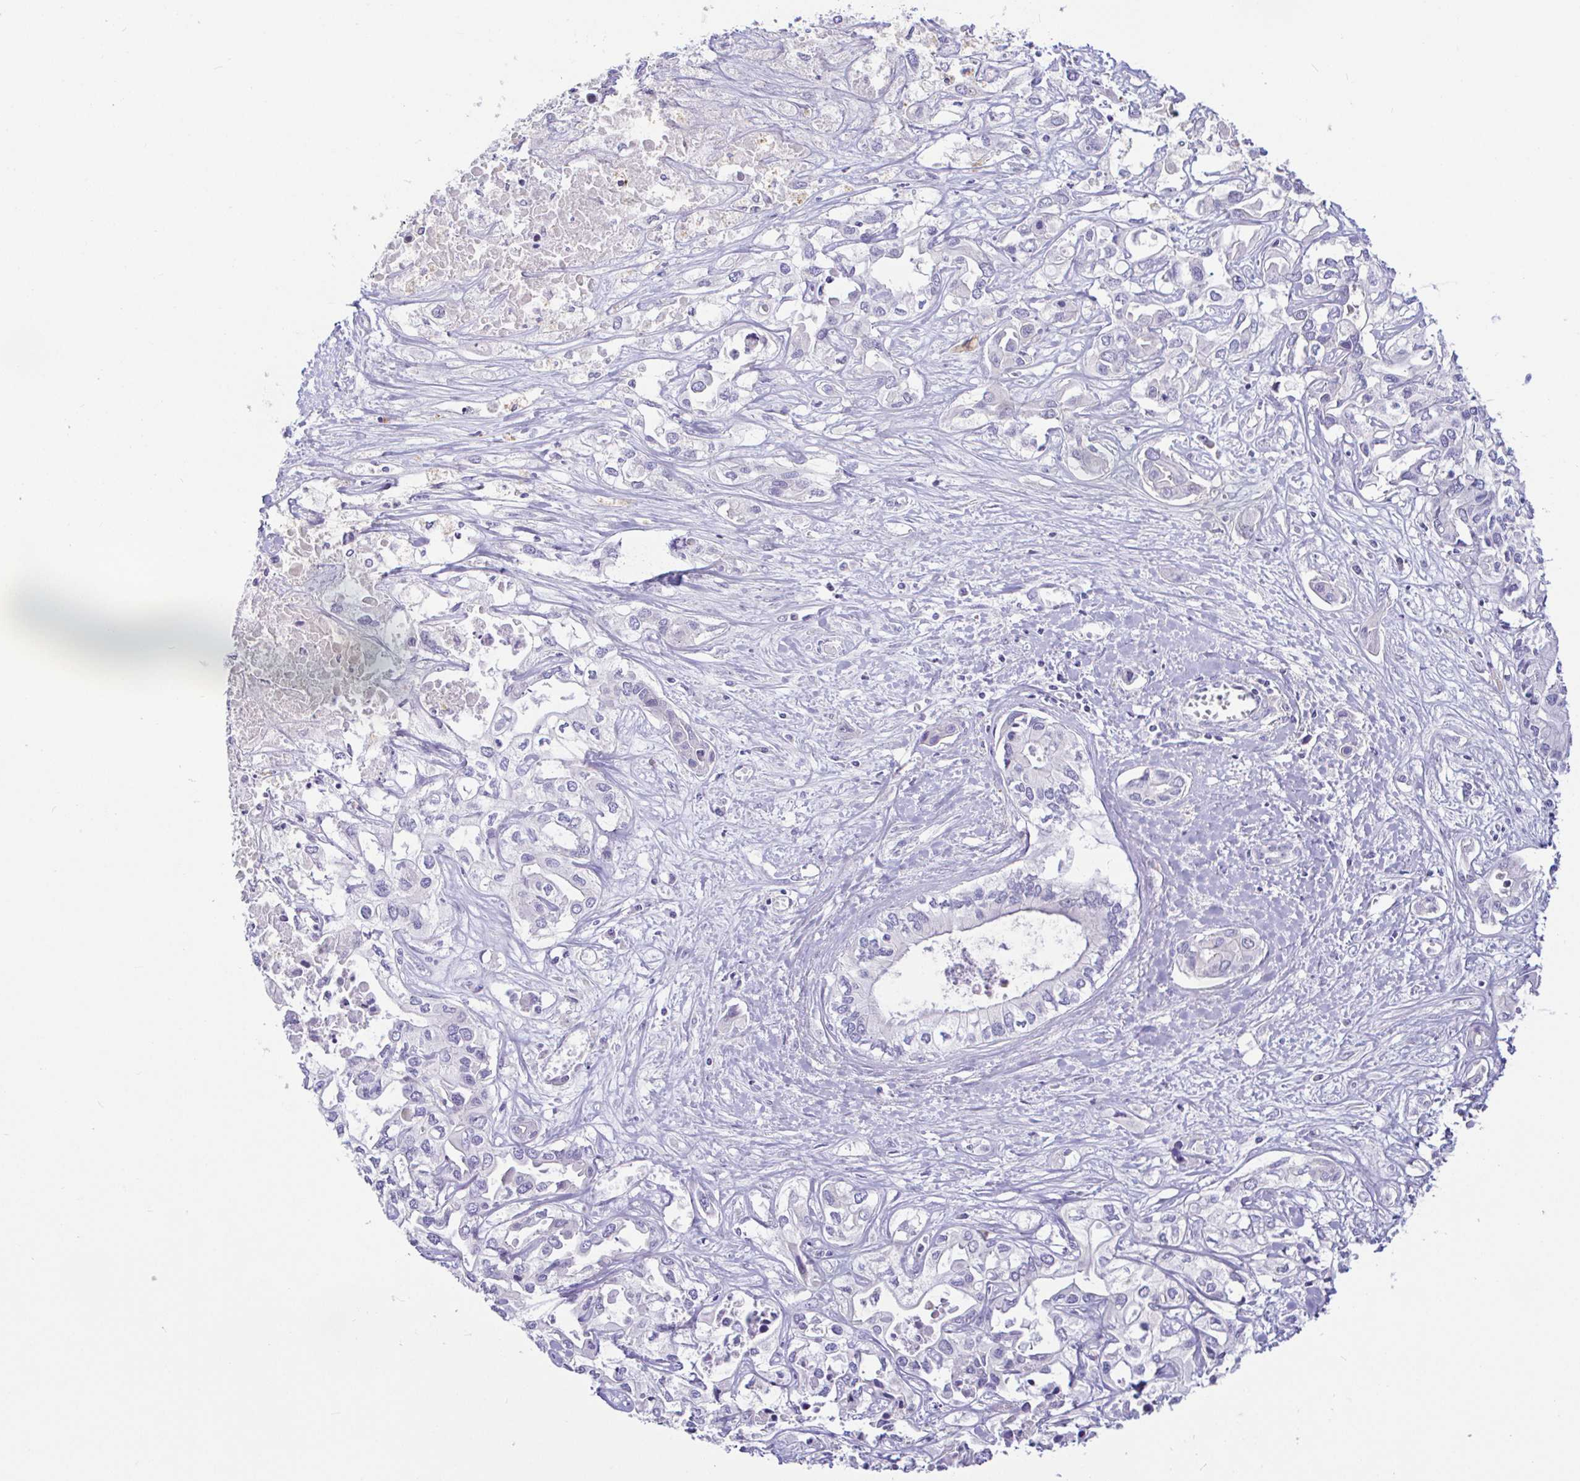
{"staining": {"intensity": "negative", "quantity": "none", "location": "none"}, "tissue": "liver cancer", "cell_type": "Tumor cells", "image_type": "cancer", "snomed": [{"axis": "morphology", "description": "Cholangiocarcinoma"}, {"axis": "topography", "description": "Liver"}], "caption": "Human liver cholangiocarcinoma stained for a protein using immunohistochemistry shows no expression in tumor cells.", "gene": "SAA4", "patient": {"sex": "female", "age": 64}}